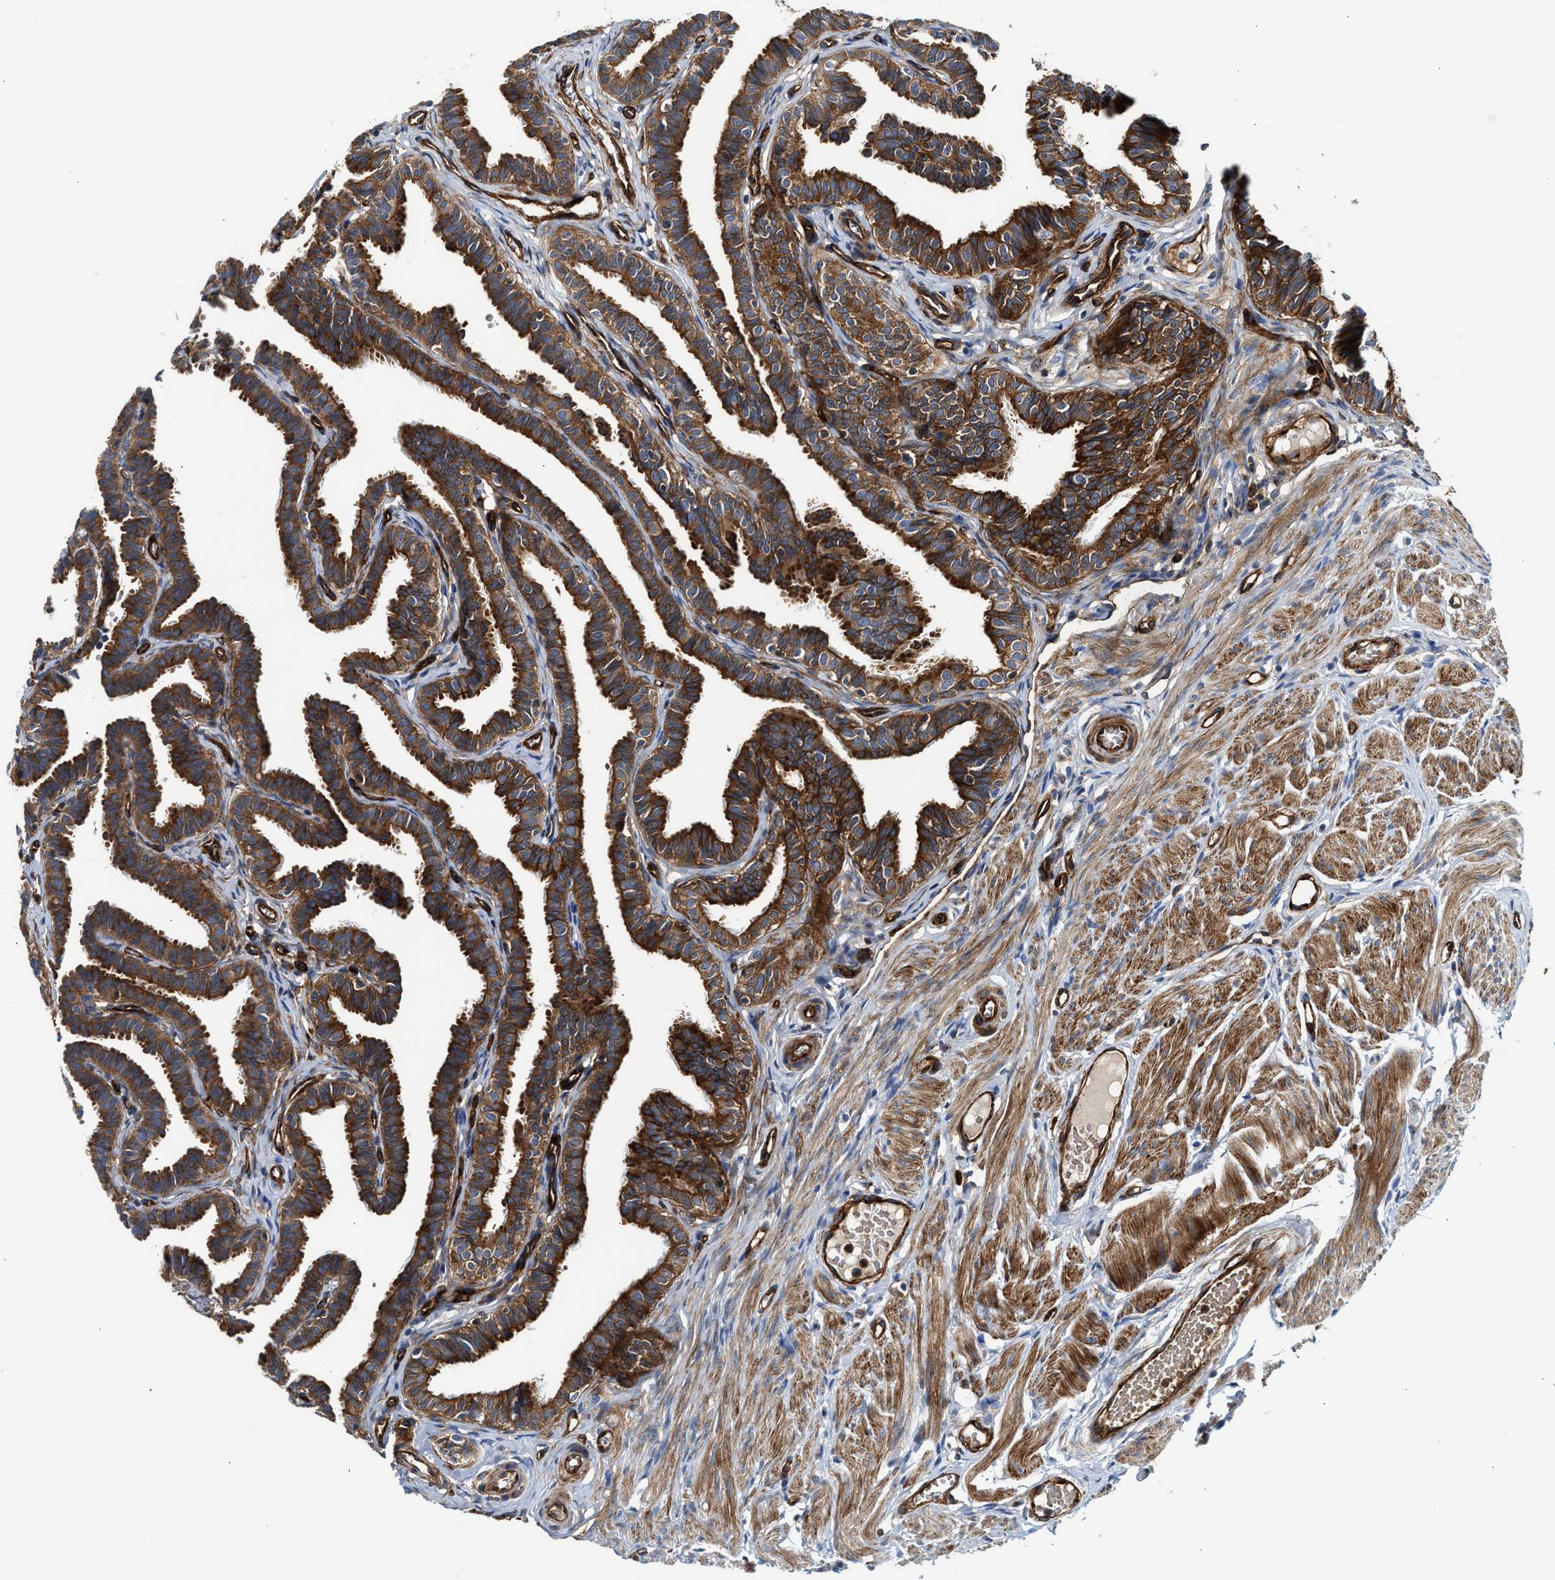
{"staining": {"intensity": "strong", "quantity": ">75%", "location": "cytoplasmic/membranous"}, "tissue": "fallopian tube", "cell_type": "Glandular cells", "image_type": "normal", "snomed": [{"axis": "morphology", "description": "Normal tissue, NOS"}, {"axis": "topography", "description": "Fallopian tube"}, {"axis": "topography", "description": "Ovary"}], "caption": "Immunohistochemical staining of benign human fallopian tube shows strong cytoplasmic/membranous protein expression in about >75% of glandular cells.", "gene": "HIP1", "patient": {"sex": "female", "age": 23}}